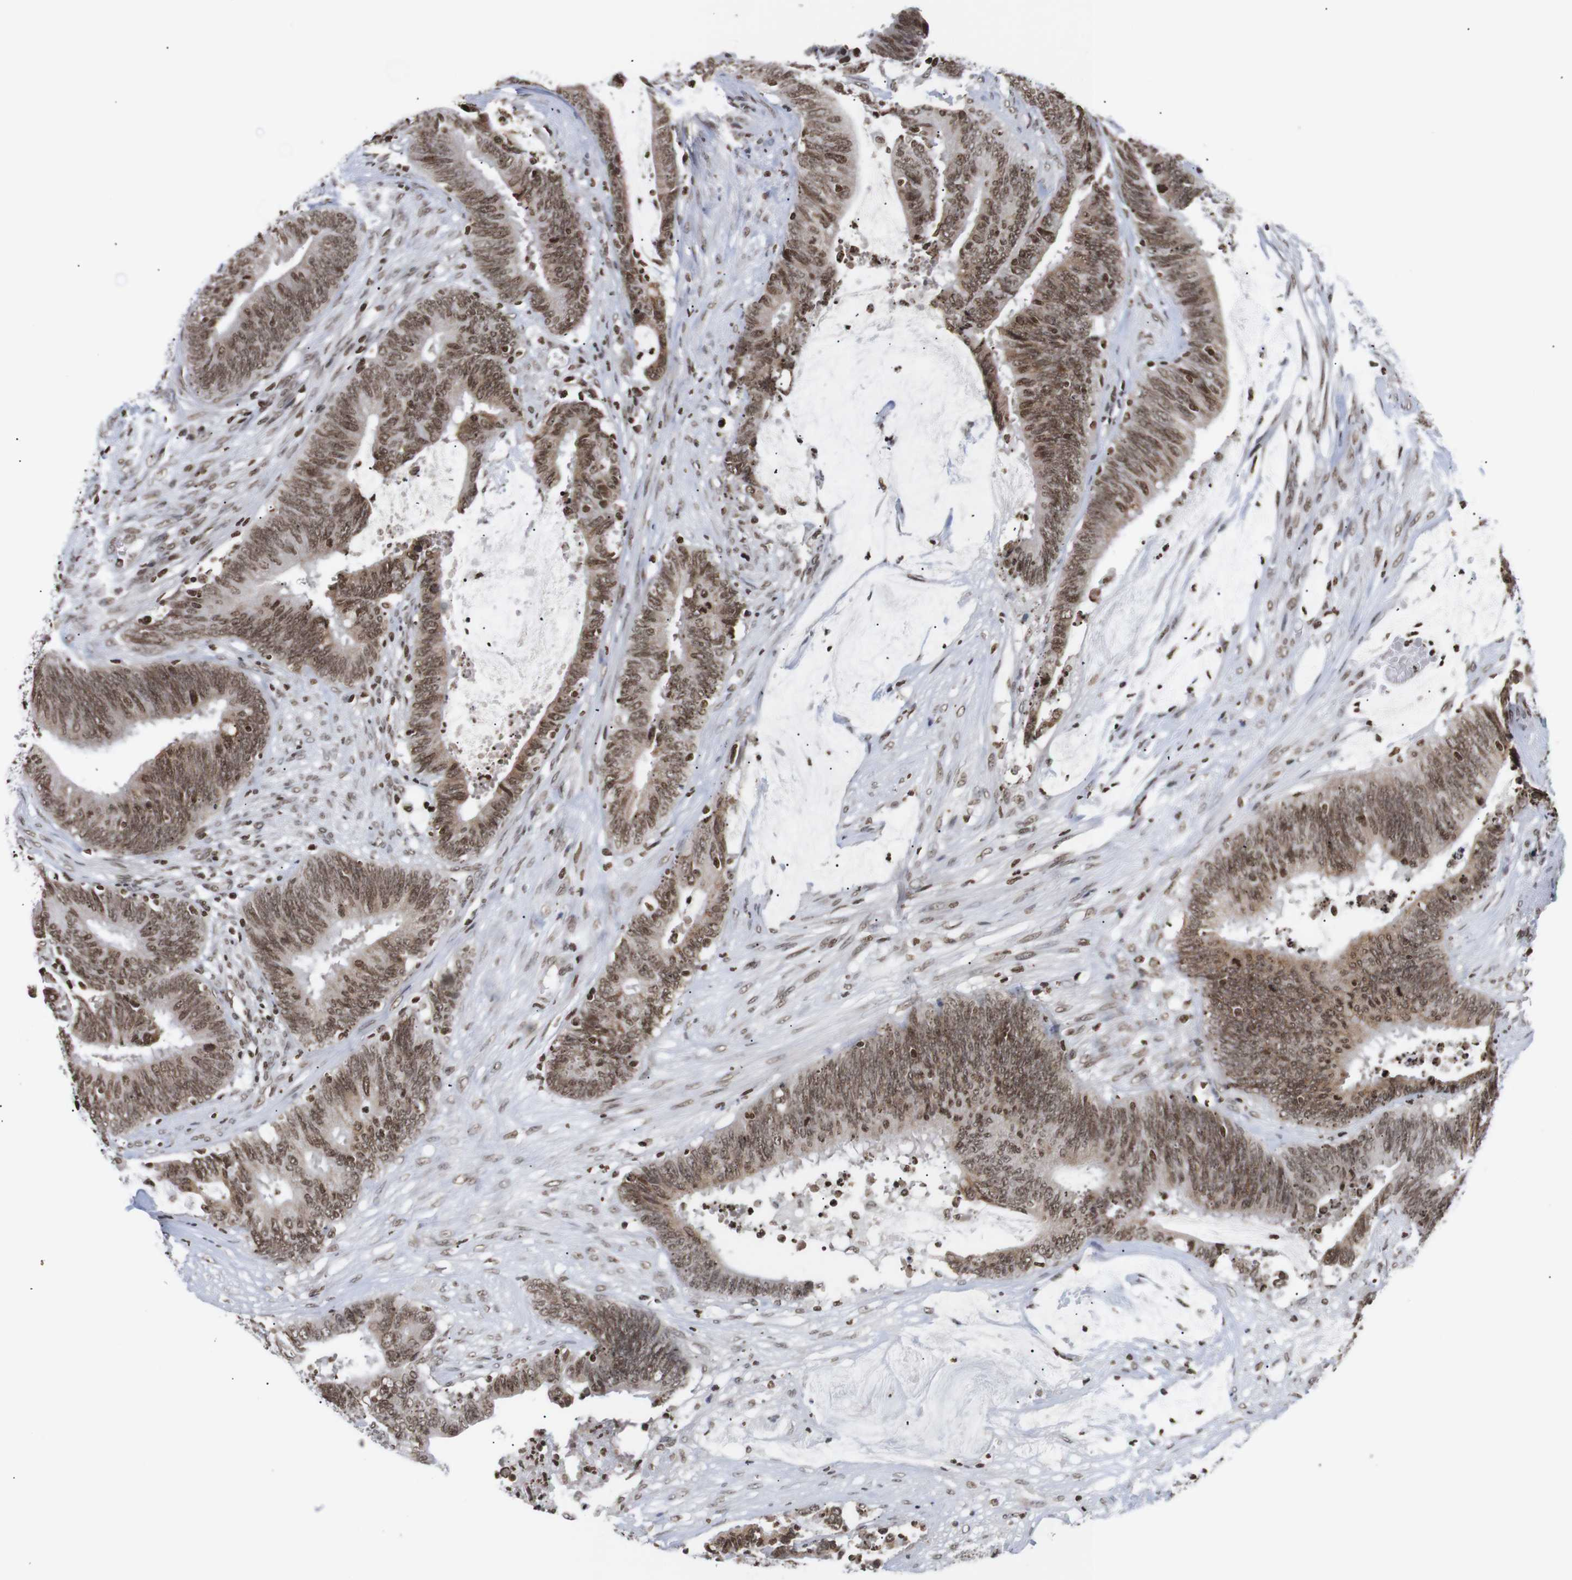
{"staining": {"intensity": "moderate", "quantity": ">75%", "location": "nuclear"}, "tissue": "colorectal cancer", "cell_type": "Tumor cells", "image_type": "cancer", "snomed": [{"axis": "morphology", "description": "Adenocarcinoma, NOS"}, {"axis": "topography", "description": "Rectum"}], "caption": "Brown immunohistochemical staining in colorectal cancer (adenocarcinoma) reveals moderate nuclear expression in about >75% of tumor cells. (DAB (3,3'-diaminobenzidine) IHC, brown staining for protein, blue staining for nuclei).", "gene": "ETV5", "patient": {"sex": "female", "age": 66}}